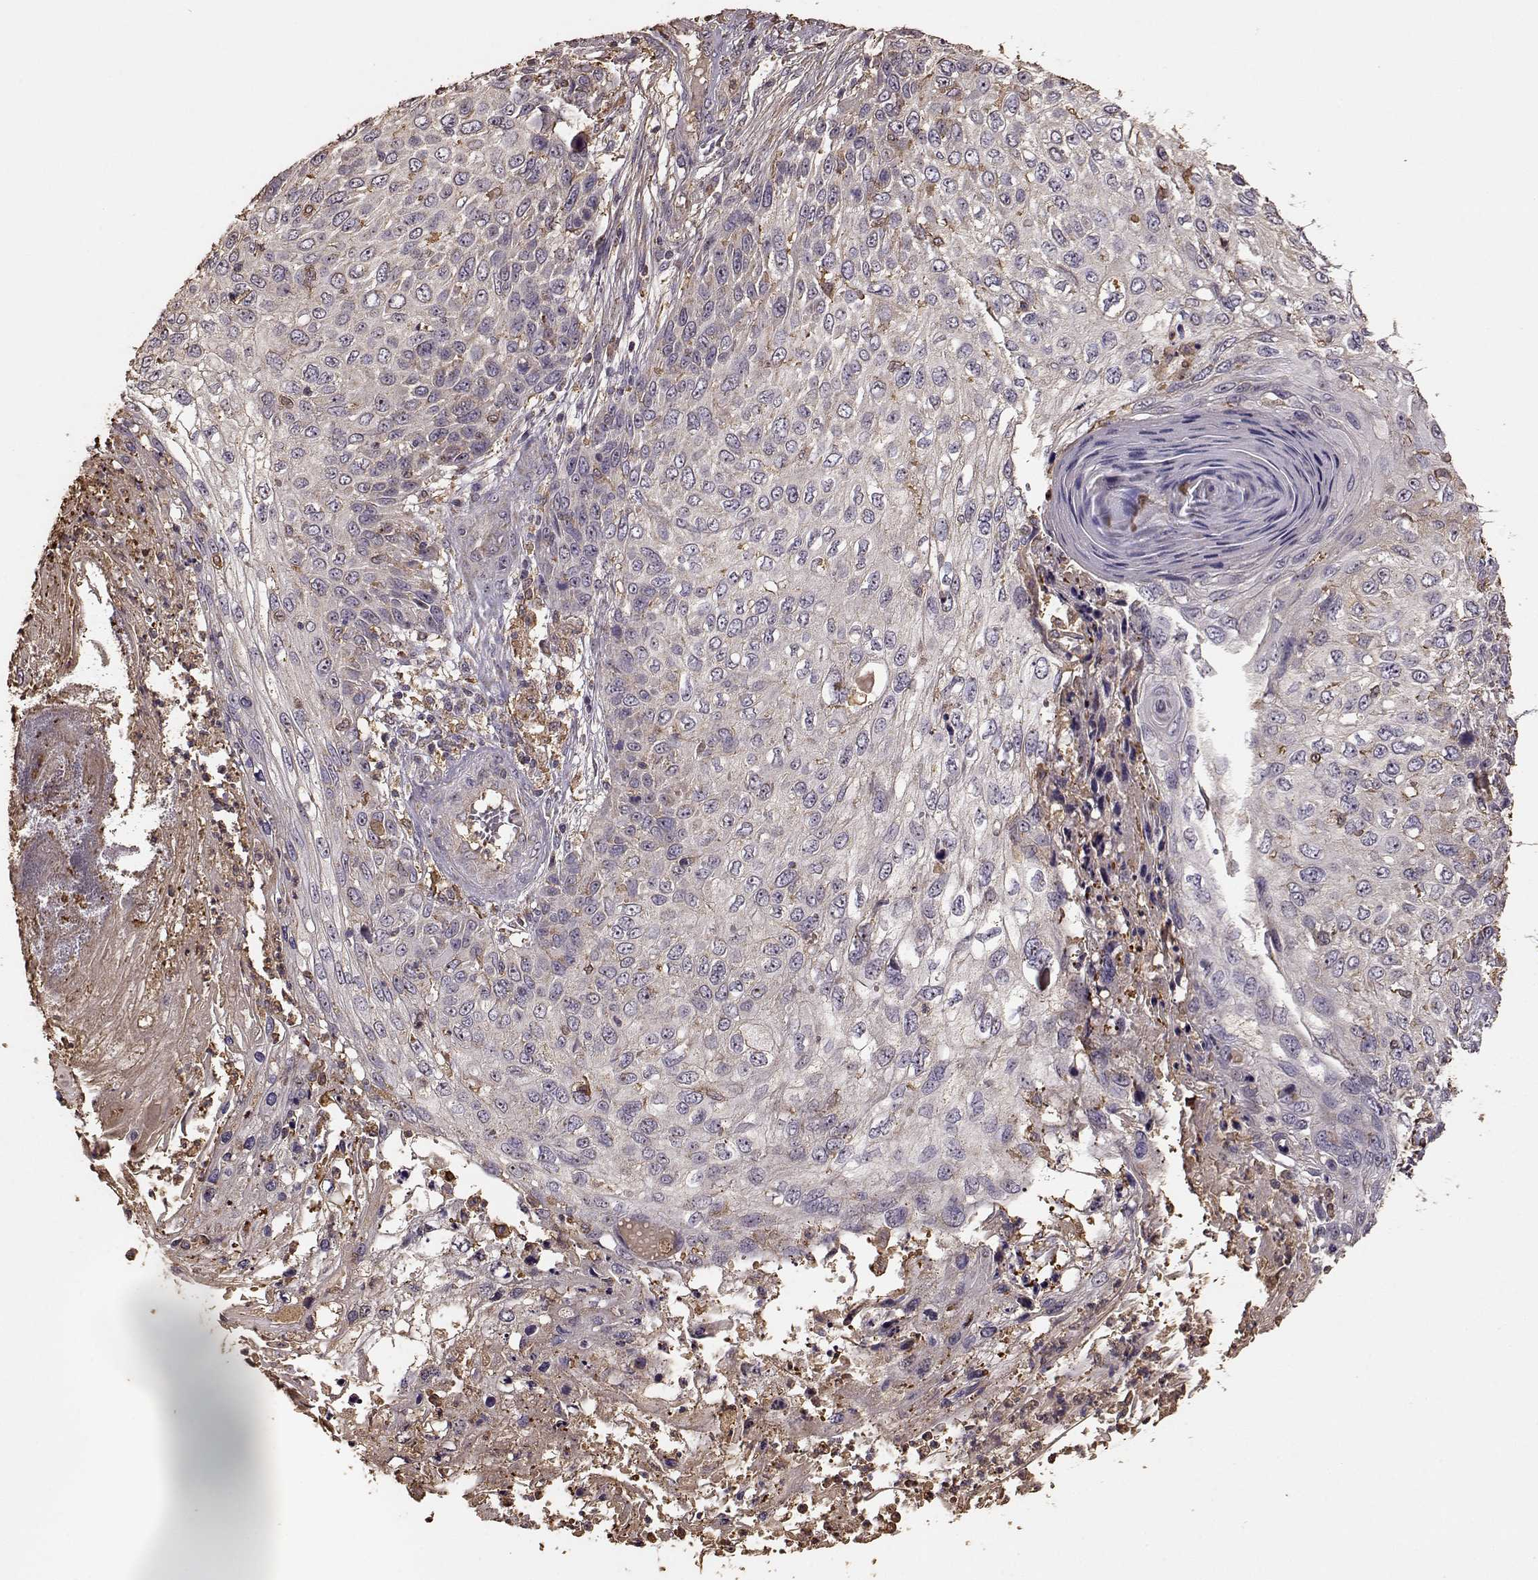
{"staining": {"intensity": "negative", "quantity": "none", "location": "none"}, "tissue": "skin cancer", "cell_type": "Tumor cells", "image_type": "cancer", "snomed": [{"axis": "morphology", "description": "Squamous cell carcinoma, NOS"}, {"axis": "topography", "description": "Skin"}], "caption": "High magnification brightfield microscopy of skin squamous cell carcinoma stained with DAB (brown) and counterstained with hematoxylin (blue): tumor cells show no significant positivity.", "gene": "PTGES2", "patient": {"sex": "male", "age": 92}}